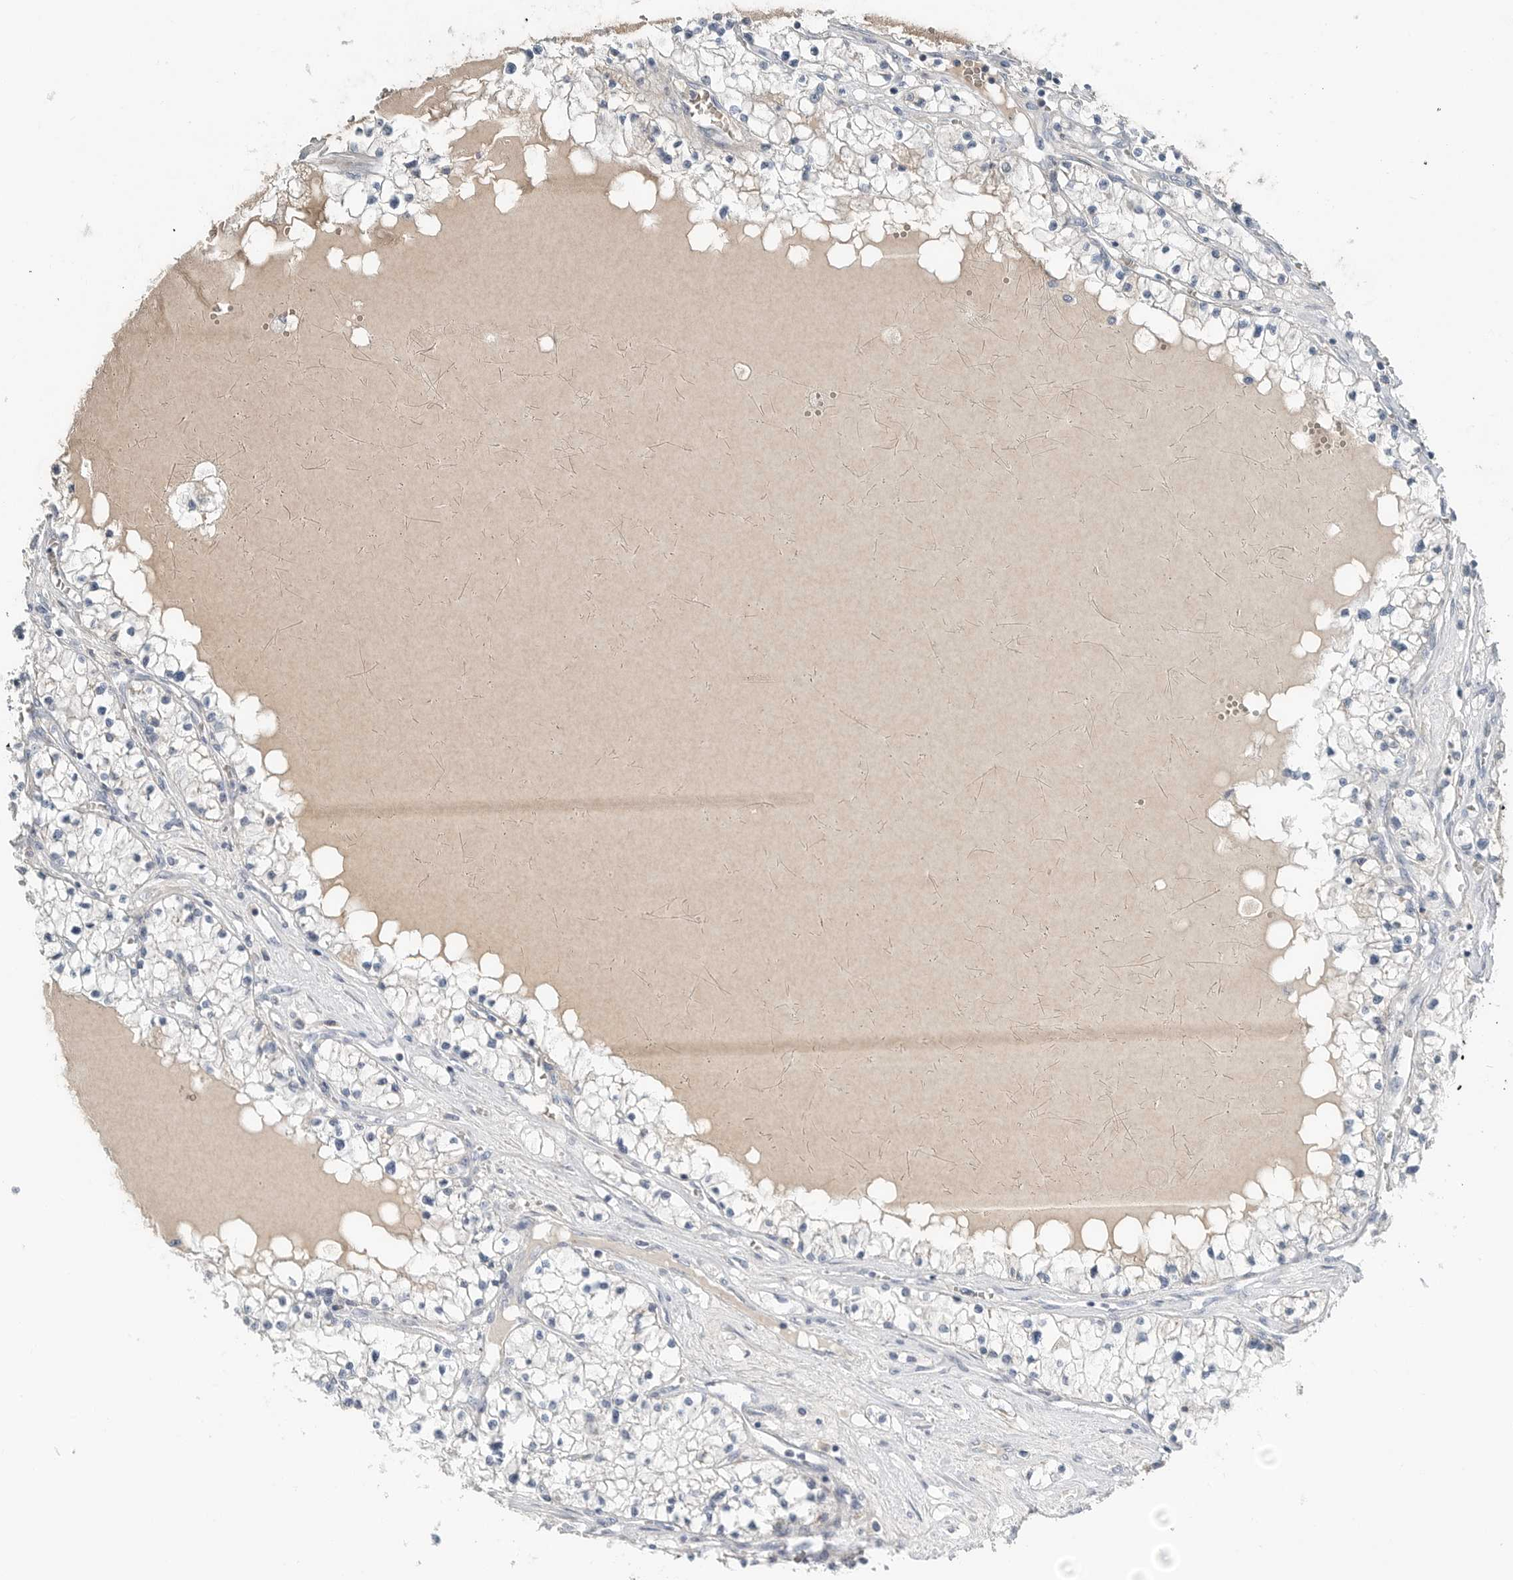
{"staining": {"intensity": "negative", "quantity": "none", "location": "none"}, "tissue": "renal cancer", "cell_type": "Tumor cells", "image_type": "cancer", "snomed": [{"axis": "morphology", "description": "Normal tissue, NOS"}, {"axis": "morphology", "description": "Adenocarcinoma, NOS"}, {"axis": "topography", "description": "Kidney"}], "caption": "Immunohistochemistry histopathology image of neoplastic tissue: renal cancer (adenocarcinoma) stained with DAB exhibits no significant protein staining in tumor cells.", "gene": "SERPINB7", "patient": {"sex": "male", "age": 68}}